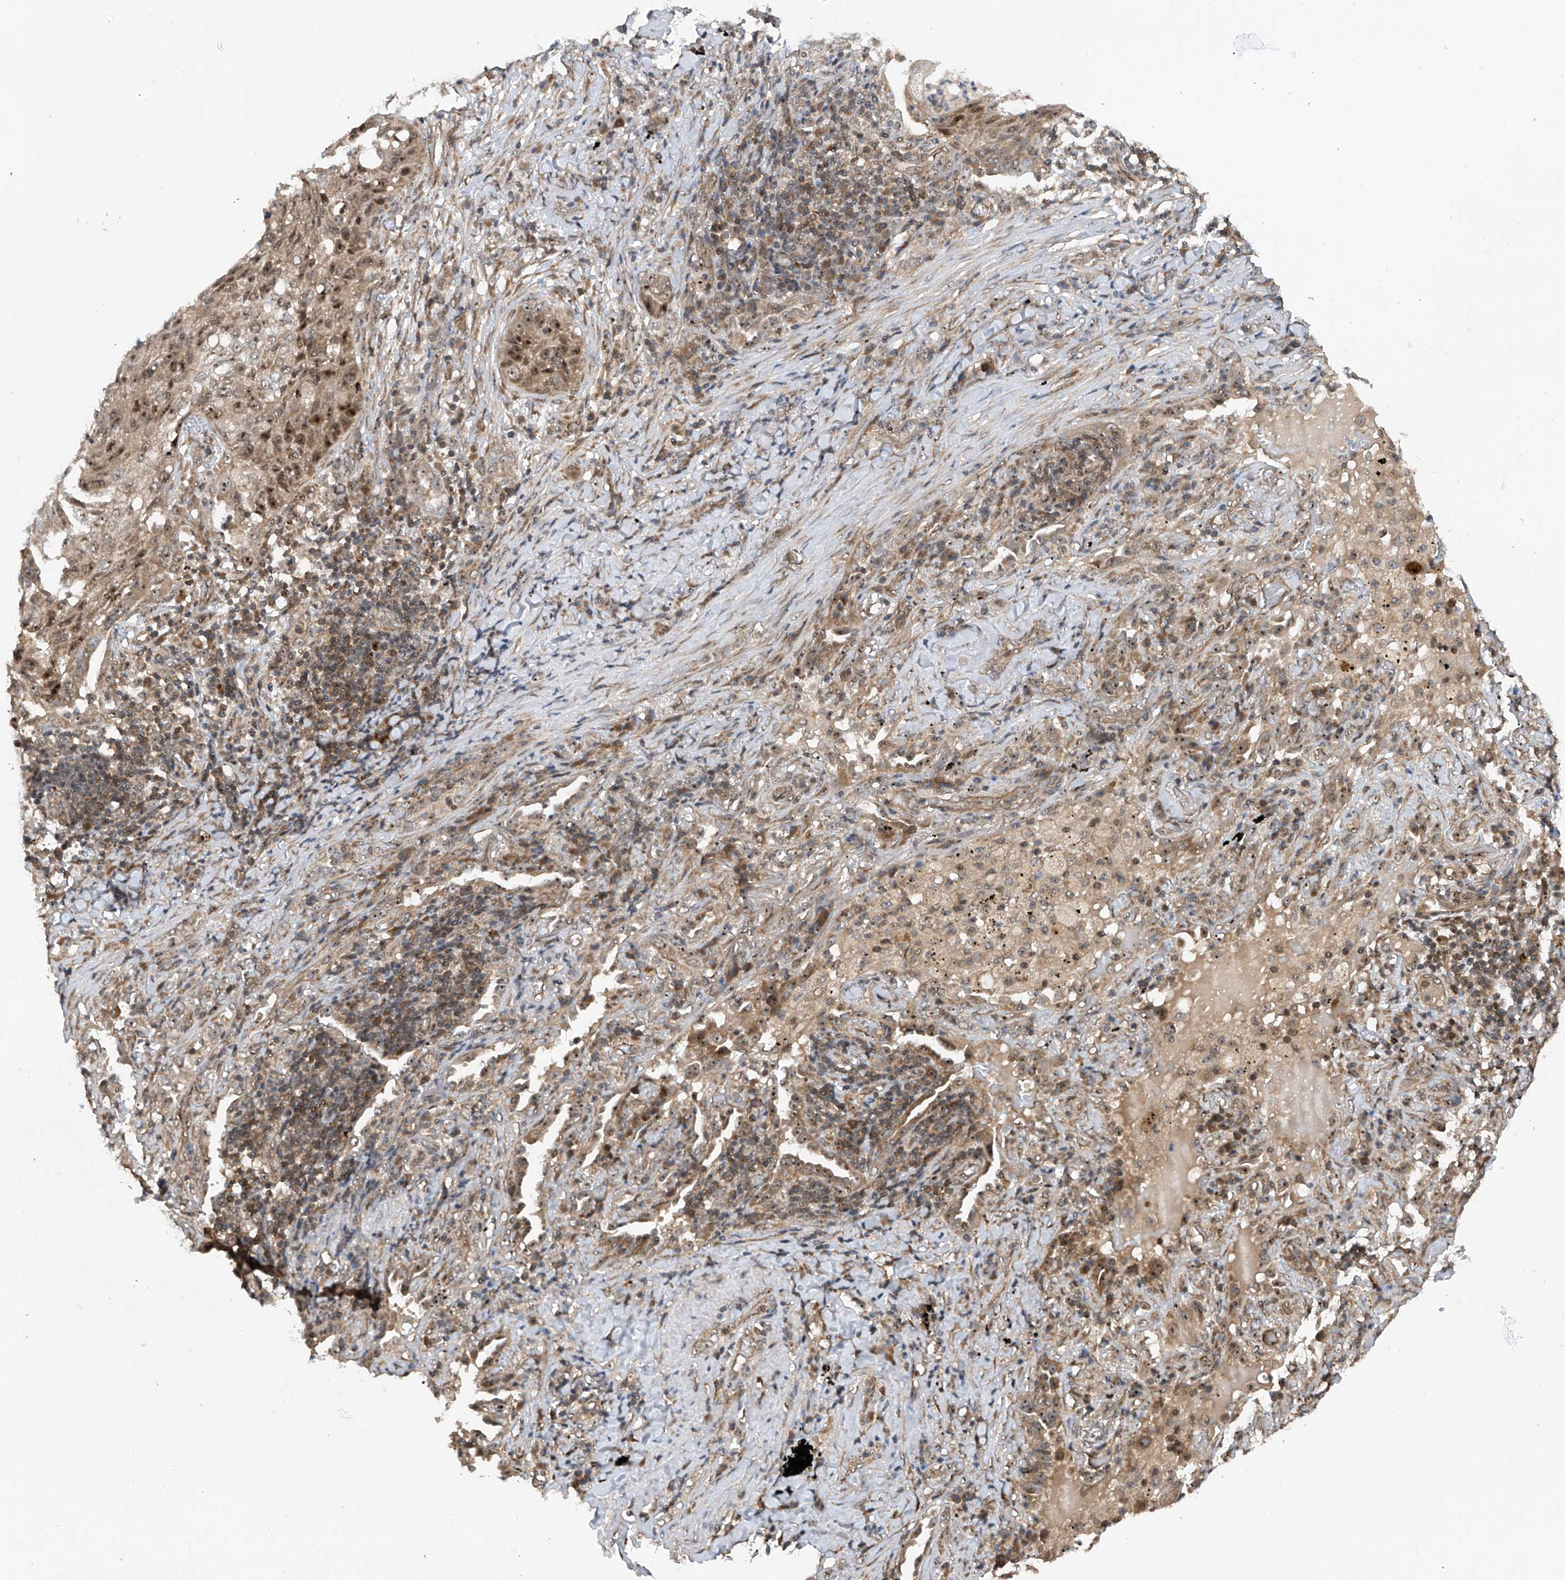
{"staining": {"intensity": "moderate", "quantity": ">75%", "location": "nuclear"}, "tissue": "lung cancer", "cell_type": "Tumor cells", "image_type": "cancer", "snomed": [{"axis": "morphology", "description": "Squamous cell carcinoma, NOS"}, {"axis": "topography", "description": "Lung"}], "caption": "Human lung cancer stained with a protein marker displays moderate staining in tumor cells.", "gene": "C1orf131", "patient": {"sex": "female", "age": 63}}